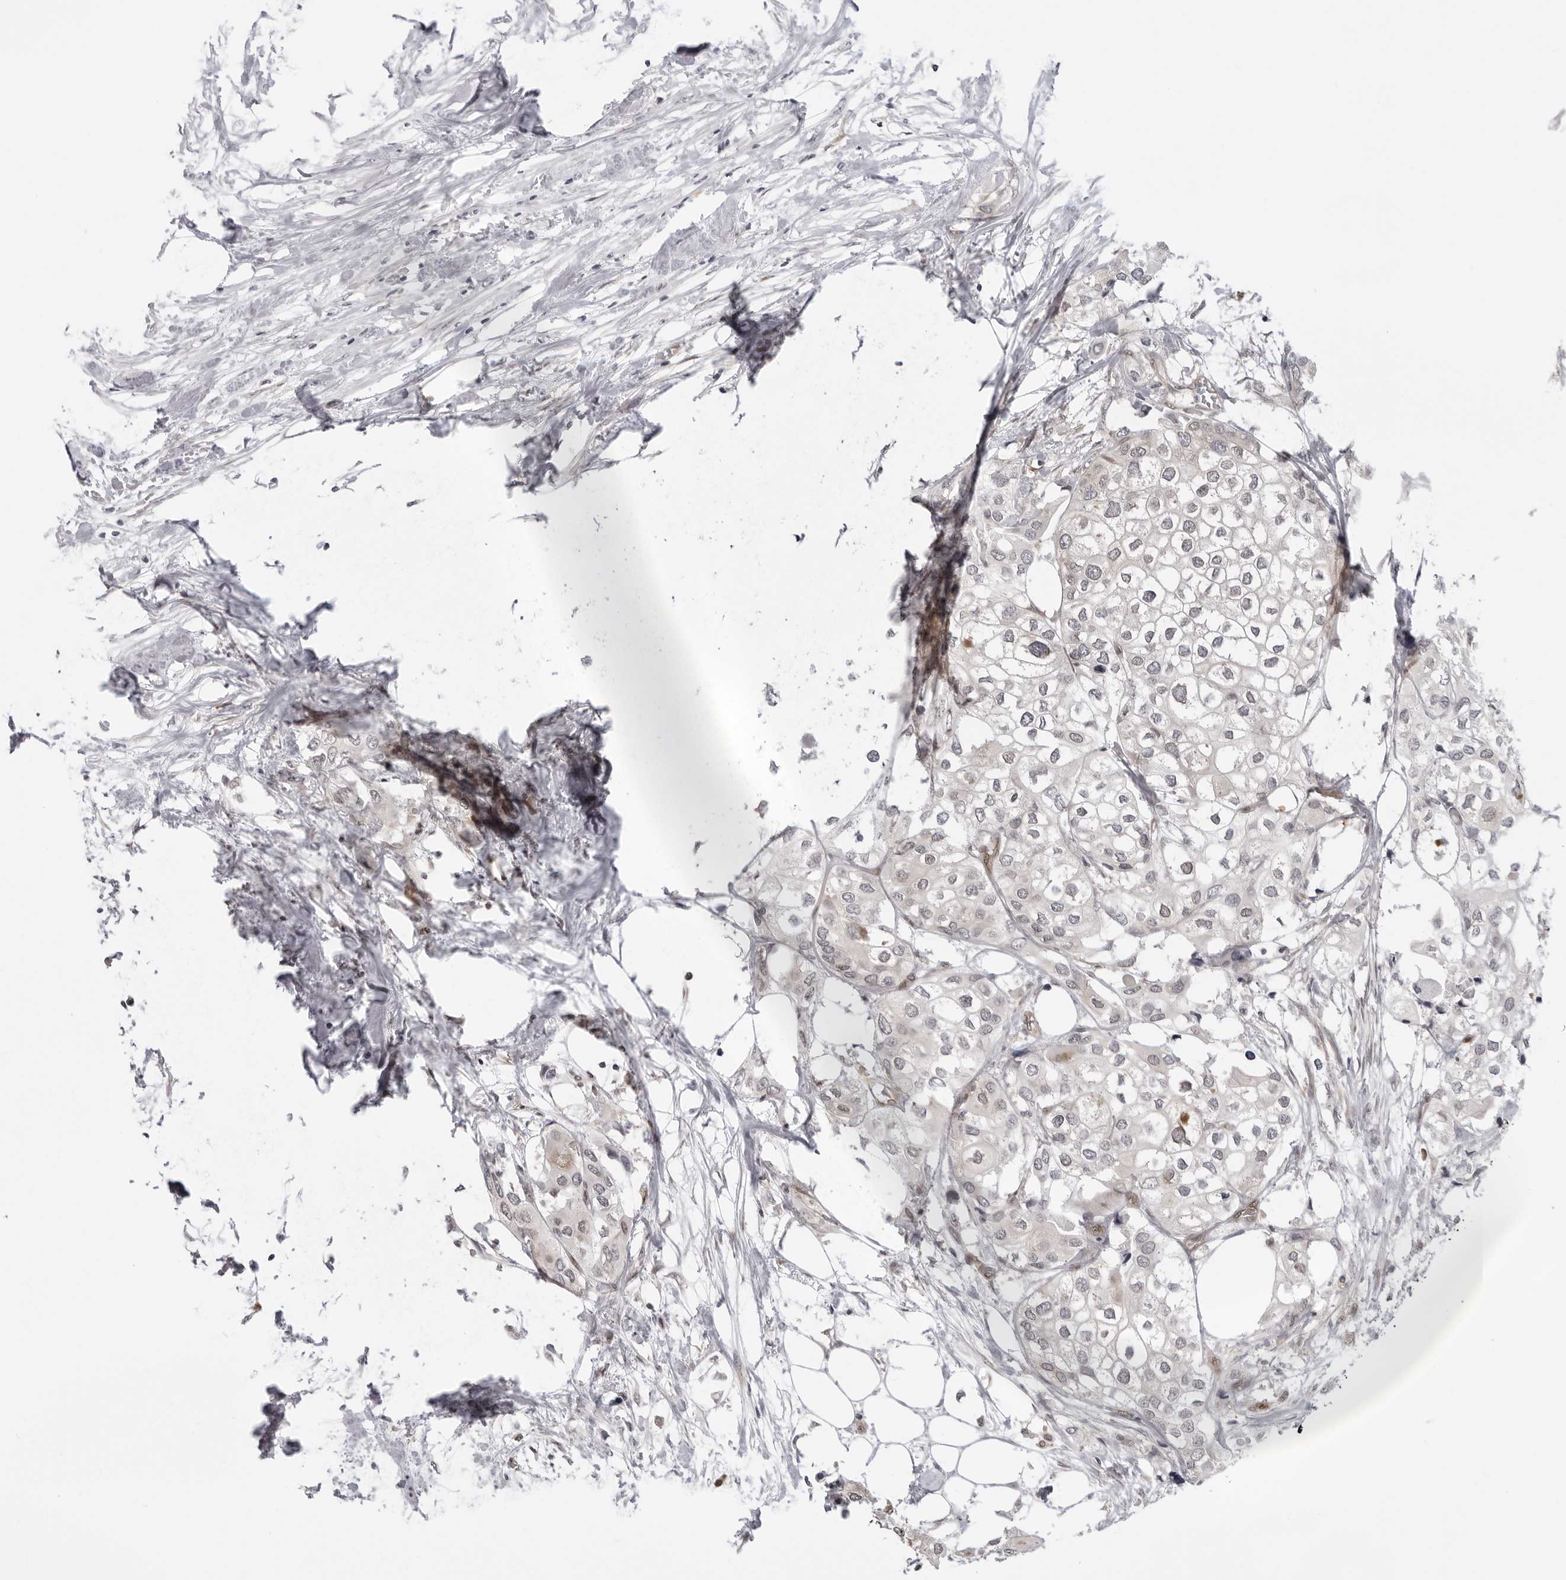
{"staining": {"intensity": "negative", "quantity": "none", "location": "none"}, "tissue": "urothelial cancer", "cell_type": "Tumor cells", "image_type": "cancer", "snomed": [{"axis": "morphology", "description": "Urothelial carcinoma, High grade"}, {"axis": "topography", "description": "Urinary bladder"}], "caption": "IHC image of human urothelial carcinoma (high-grade) stained for a protein (brown), which exhibits no staining in tumor cells. The staining is performed using DAB (3,3'-diaminobenzidine) brown chromogen with nuclei counter-stained in using hematoxylin.", "gene": "CASP7", "patient": {"sex": "male", "age": 64}}